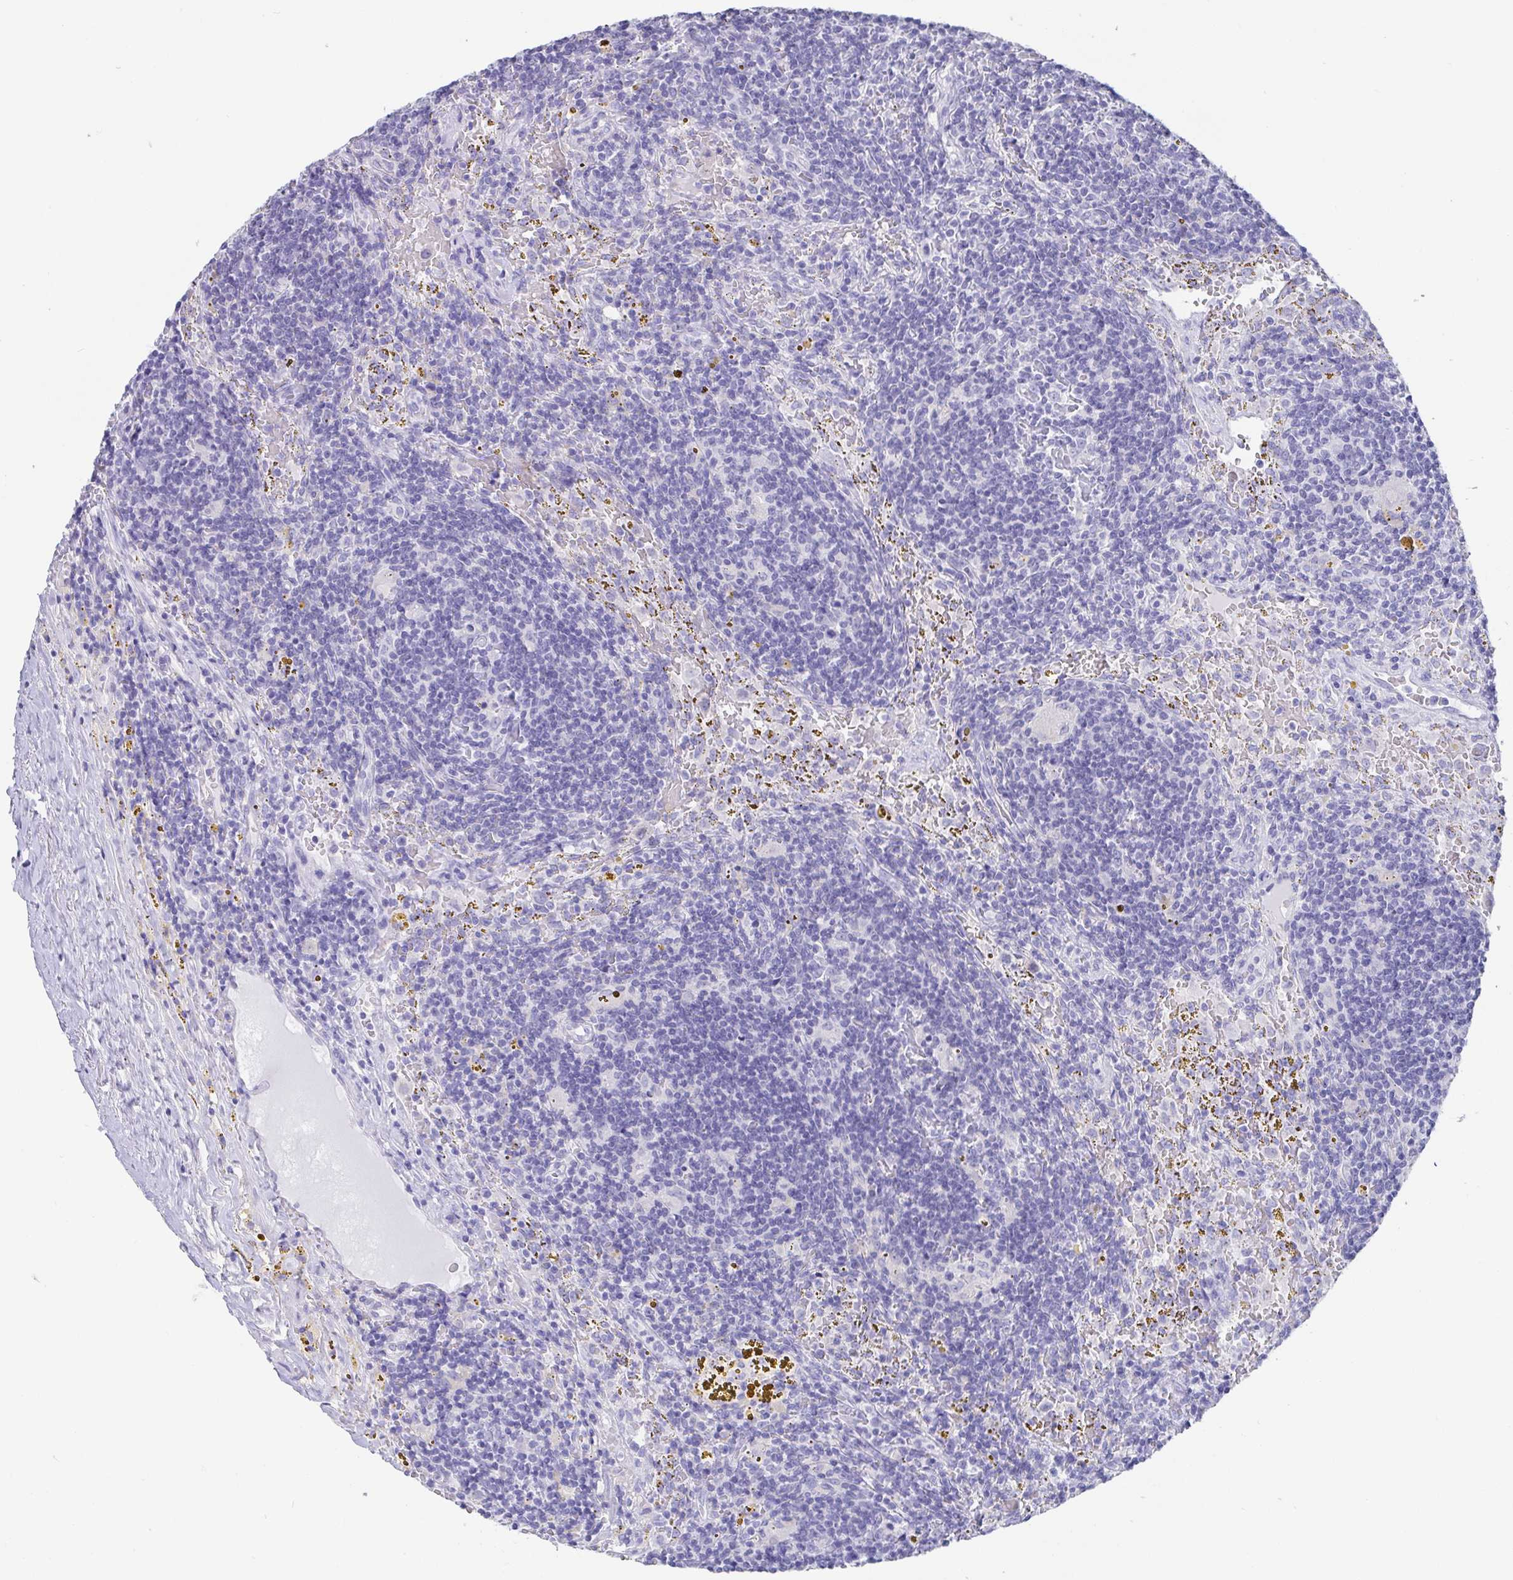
{"staining": {"intensity": "negative", "quantity": "none", "location": "none"}, "tissue": "lymphoma", "cell_type": "Tumor cells", "image_type": "cancer", "snomed": [{"axis": "morphology", "description": "Malignant lymphoma, non-Hodgkin's type, Low grade"}, {"axis": "topography", "description": "Spleen"}], "caption": "A histopathology image of human lymphoma is negative for staining in tumor cells.", "gene": "SCGN", "patient": {"sex": "female", "age": 70}}